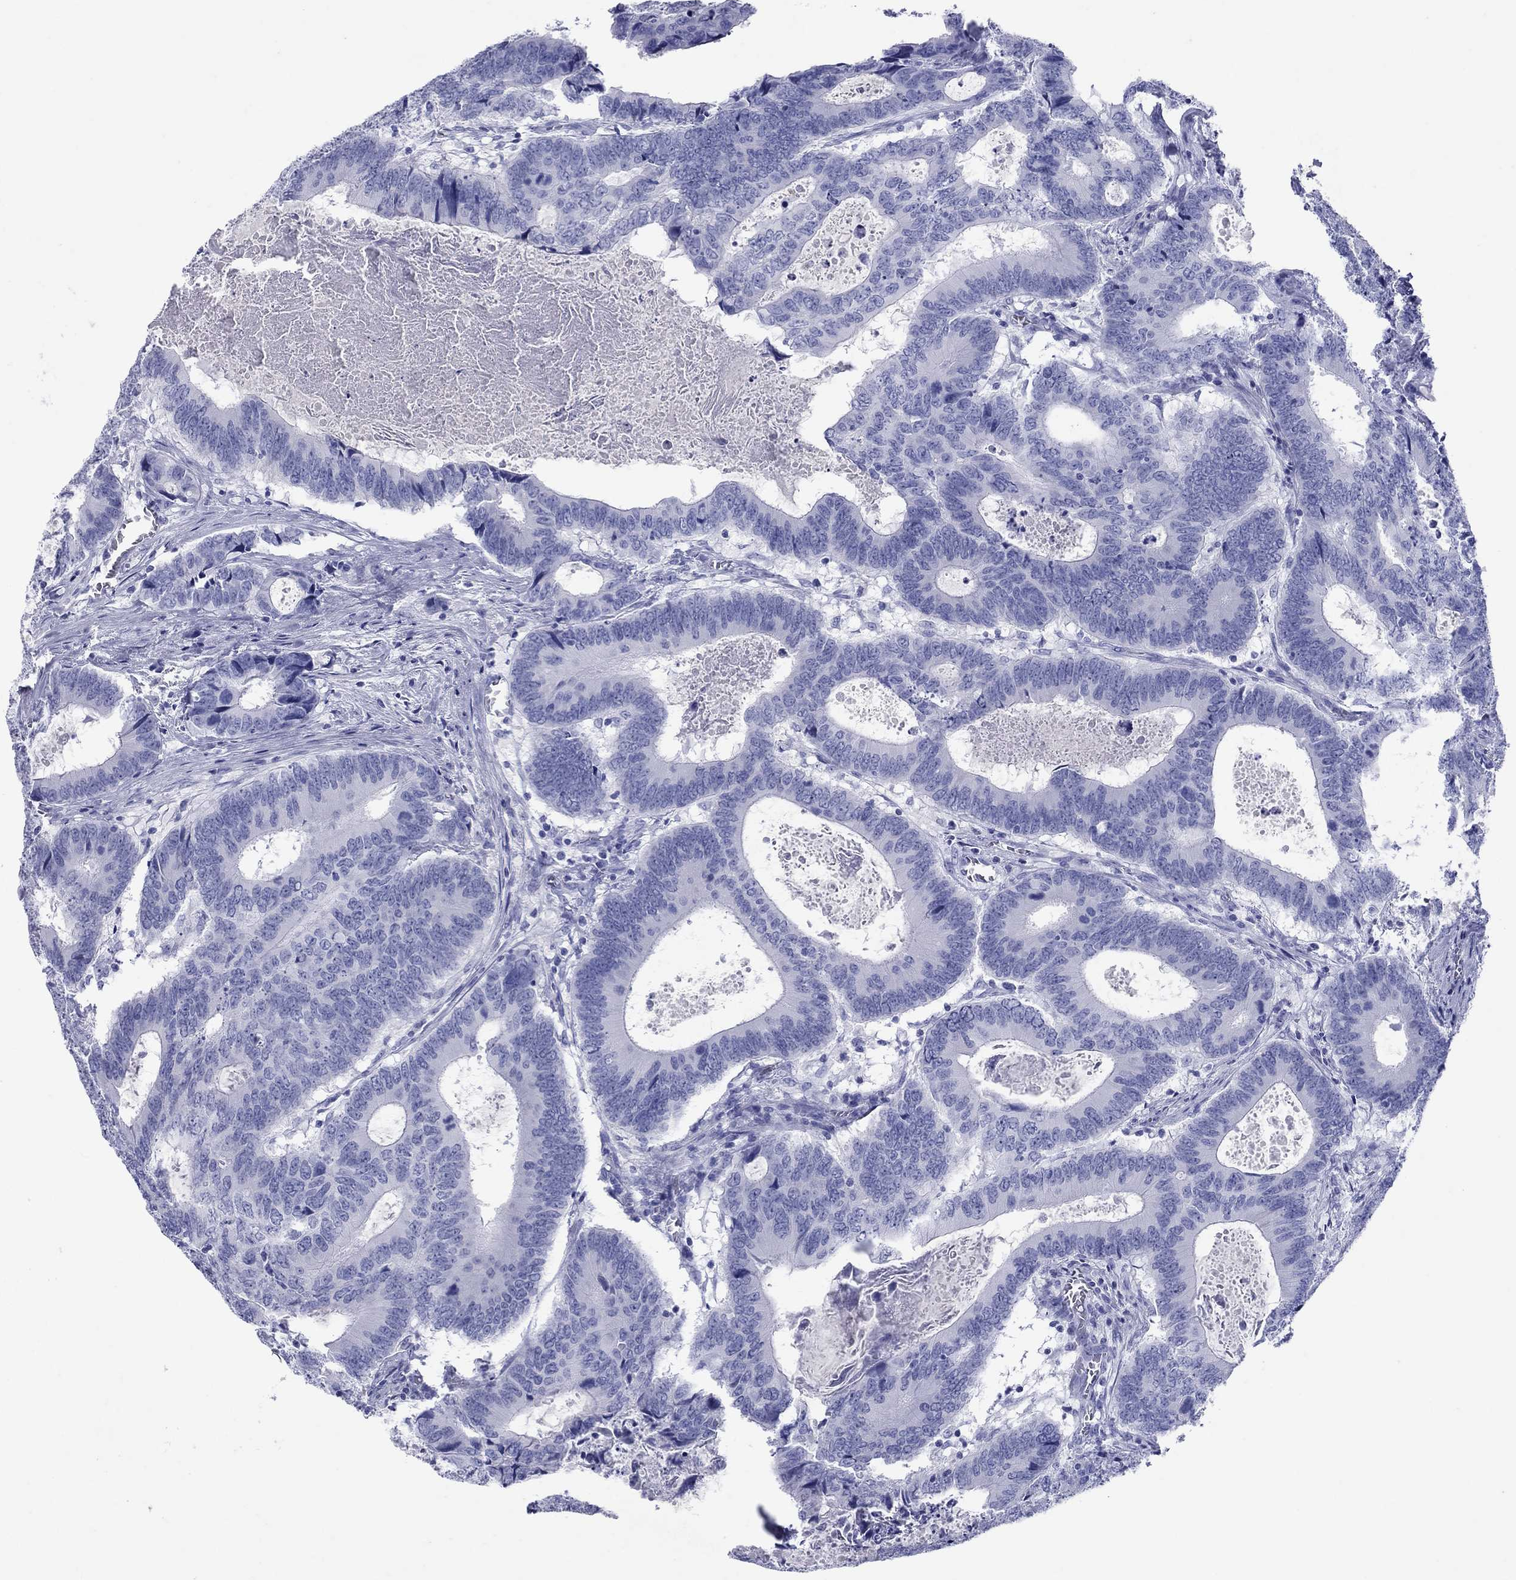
{"staining": {"intensity": "negative", "quantity": "none", "location": "none"}, "tissue": "colorectal cancer", "cell_type": "Tumor cells", "image_type": "cancer", "snomed": [{"axis": "morphology", "description": "Adenocarcinoma, NOS"}, {"axis": "topography", "description": "Colon"}], "caption": "Tumor cells are negative for protein expression in human colorectal cancer (adenocarcinoma). Nuclei are stained in blue.", "gene": "ATP4A", "patient": {"sex": "female", "age": 82}}